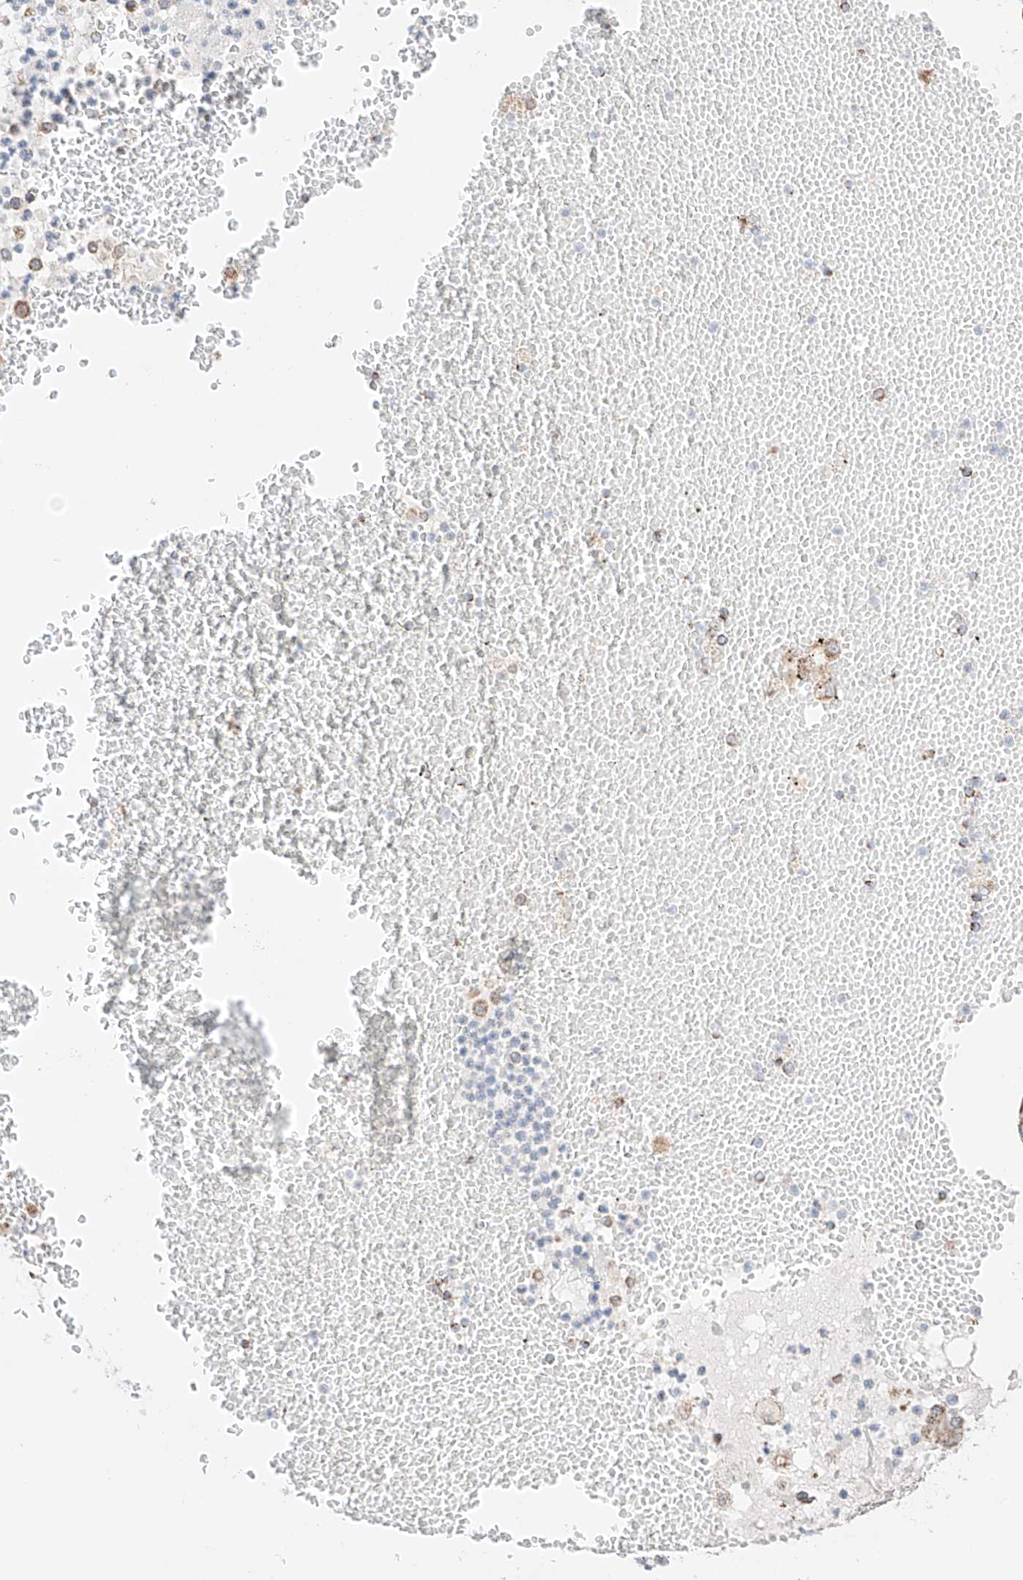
{"staining": {"intensity": "weak", "quantity": ">75%", "location": "cytoplasmic/membranous"}, "tissue": "lung cancer", "cell_type": "Tumor cells", "image_type": "cancer", "snomed": [{"axis": "morphology", "description": "Adenocarcinoma, NOS"}, {"axis": "topography", "description": "Lung"}], "caption": "Immunohistochemical staining of lung cancer (adenocarcinoma) demonstrates low levels of weak cytoplasmic/membranous staining in approximately >75% of tumor cells. (DAB (3,3'-diaminobenzidine) IHC with brightfield microscopy, high magnification).", "gene": "KTI12", "patient": {"sex": "female", "age": 70}}